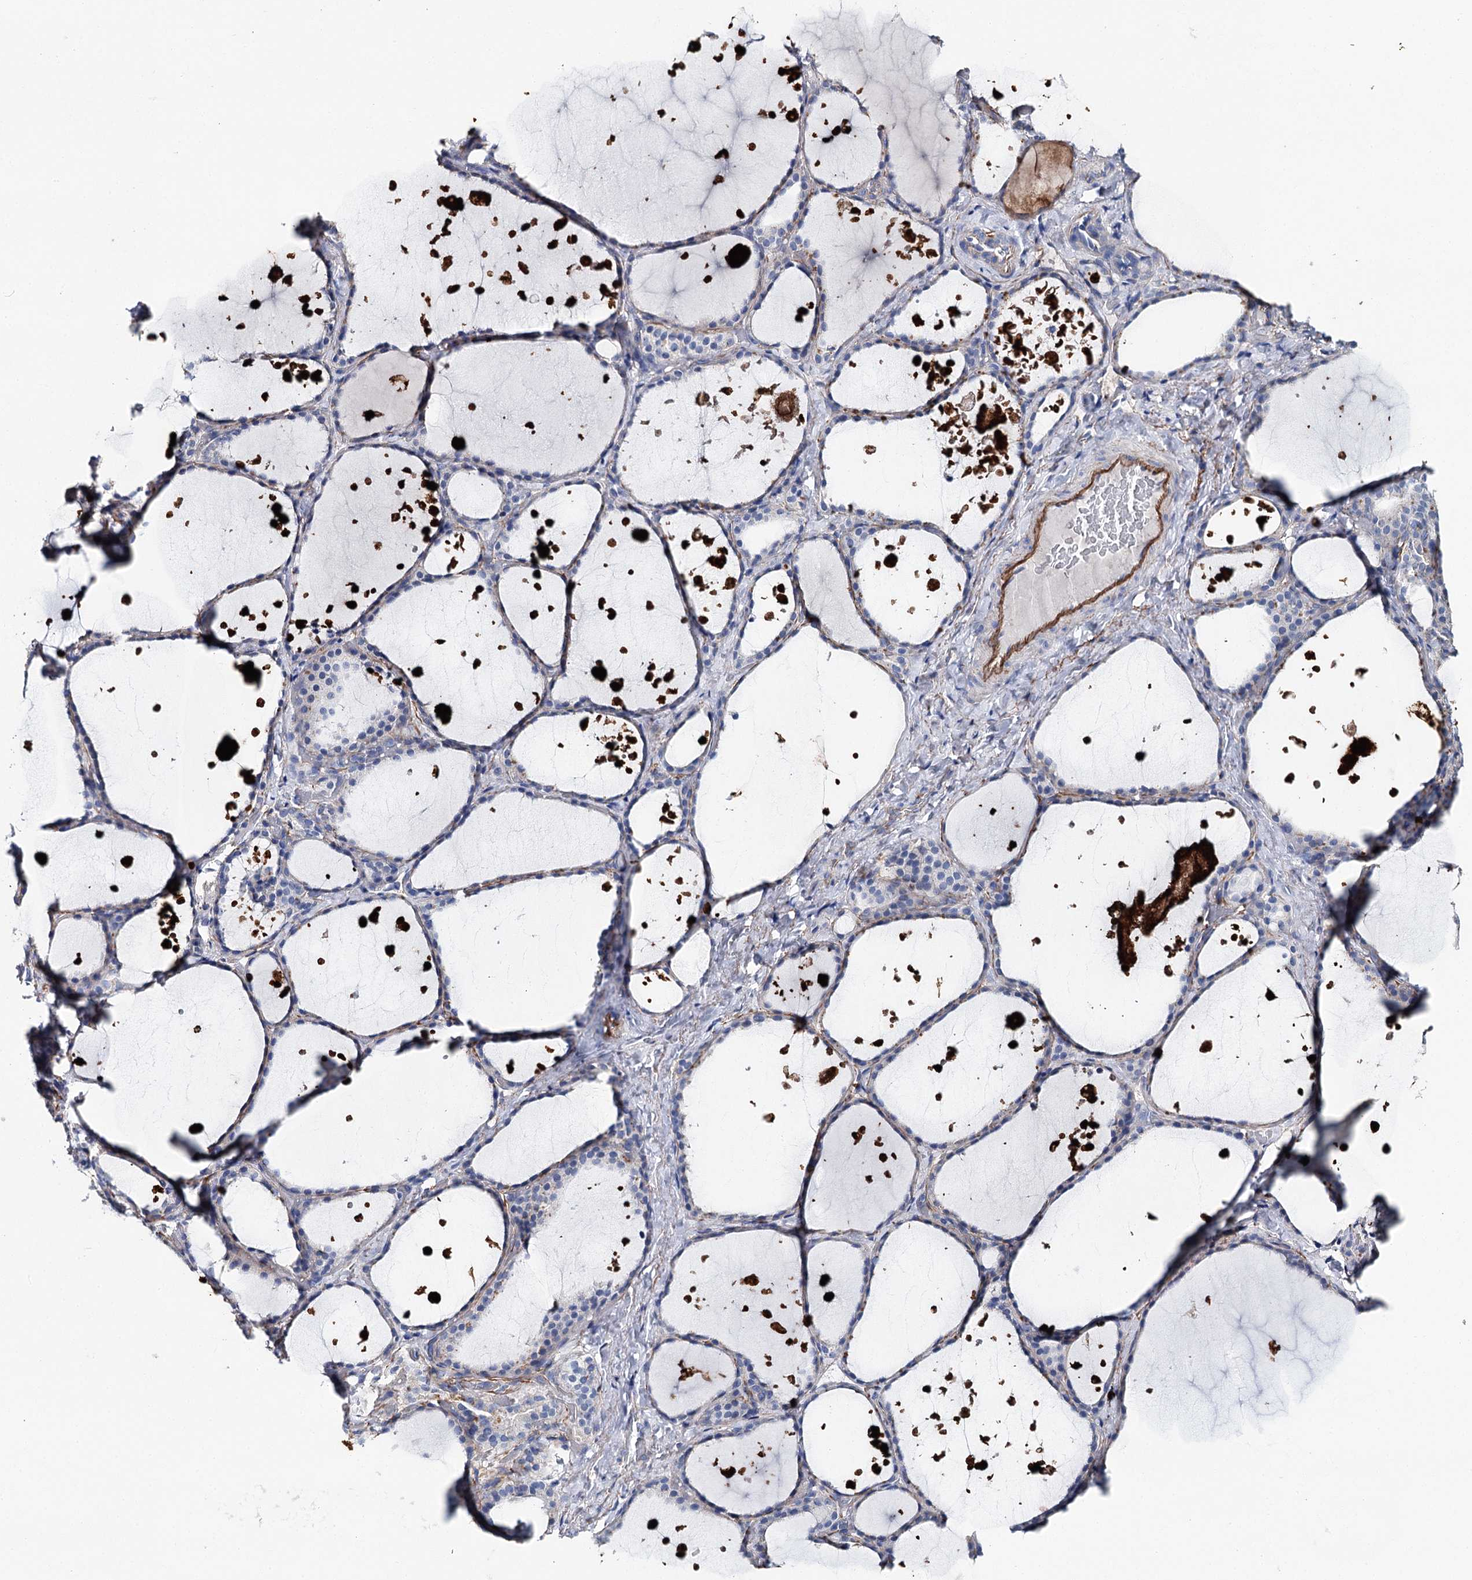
{"staining": {"intensity": "negative", "quantity": "none", "location": "none"}, "tissue": "thyroid gland", "cell_type": "Glandular cells", "image_type": "normal", "snomed": [{"axis": "morphology", "description": "Normal tissue, NOS"}, {"axis": "topography", "description": "Thyroid gland"}], "caption": "A histopathology image of human thyroid gland is negative for staining in glandular cells. (Immunohistochemistry (ihc), brightfield microscopy, high magnification).", "gene": "EPYC", "patient": {"sex": "female", "age": 44}}